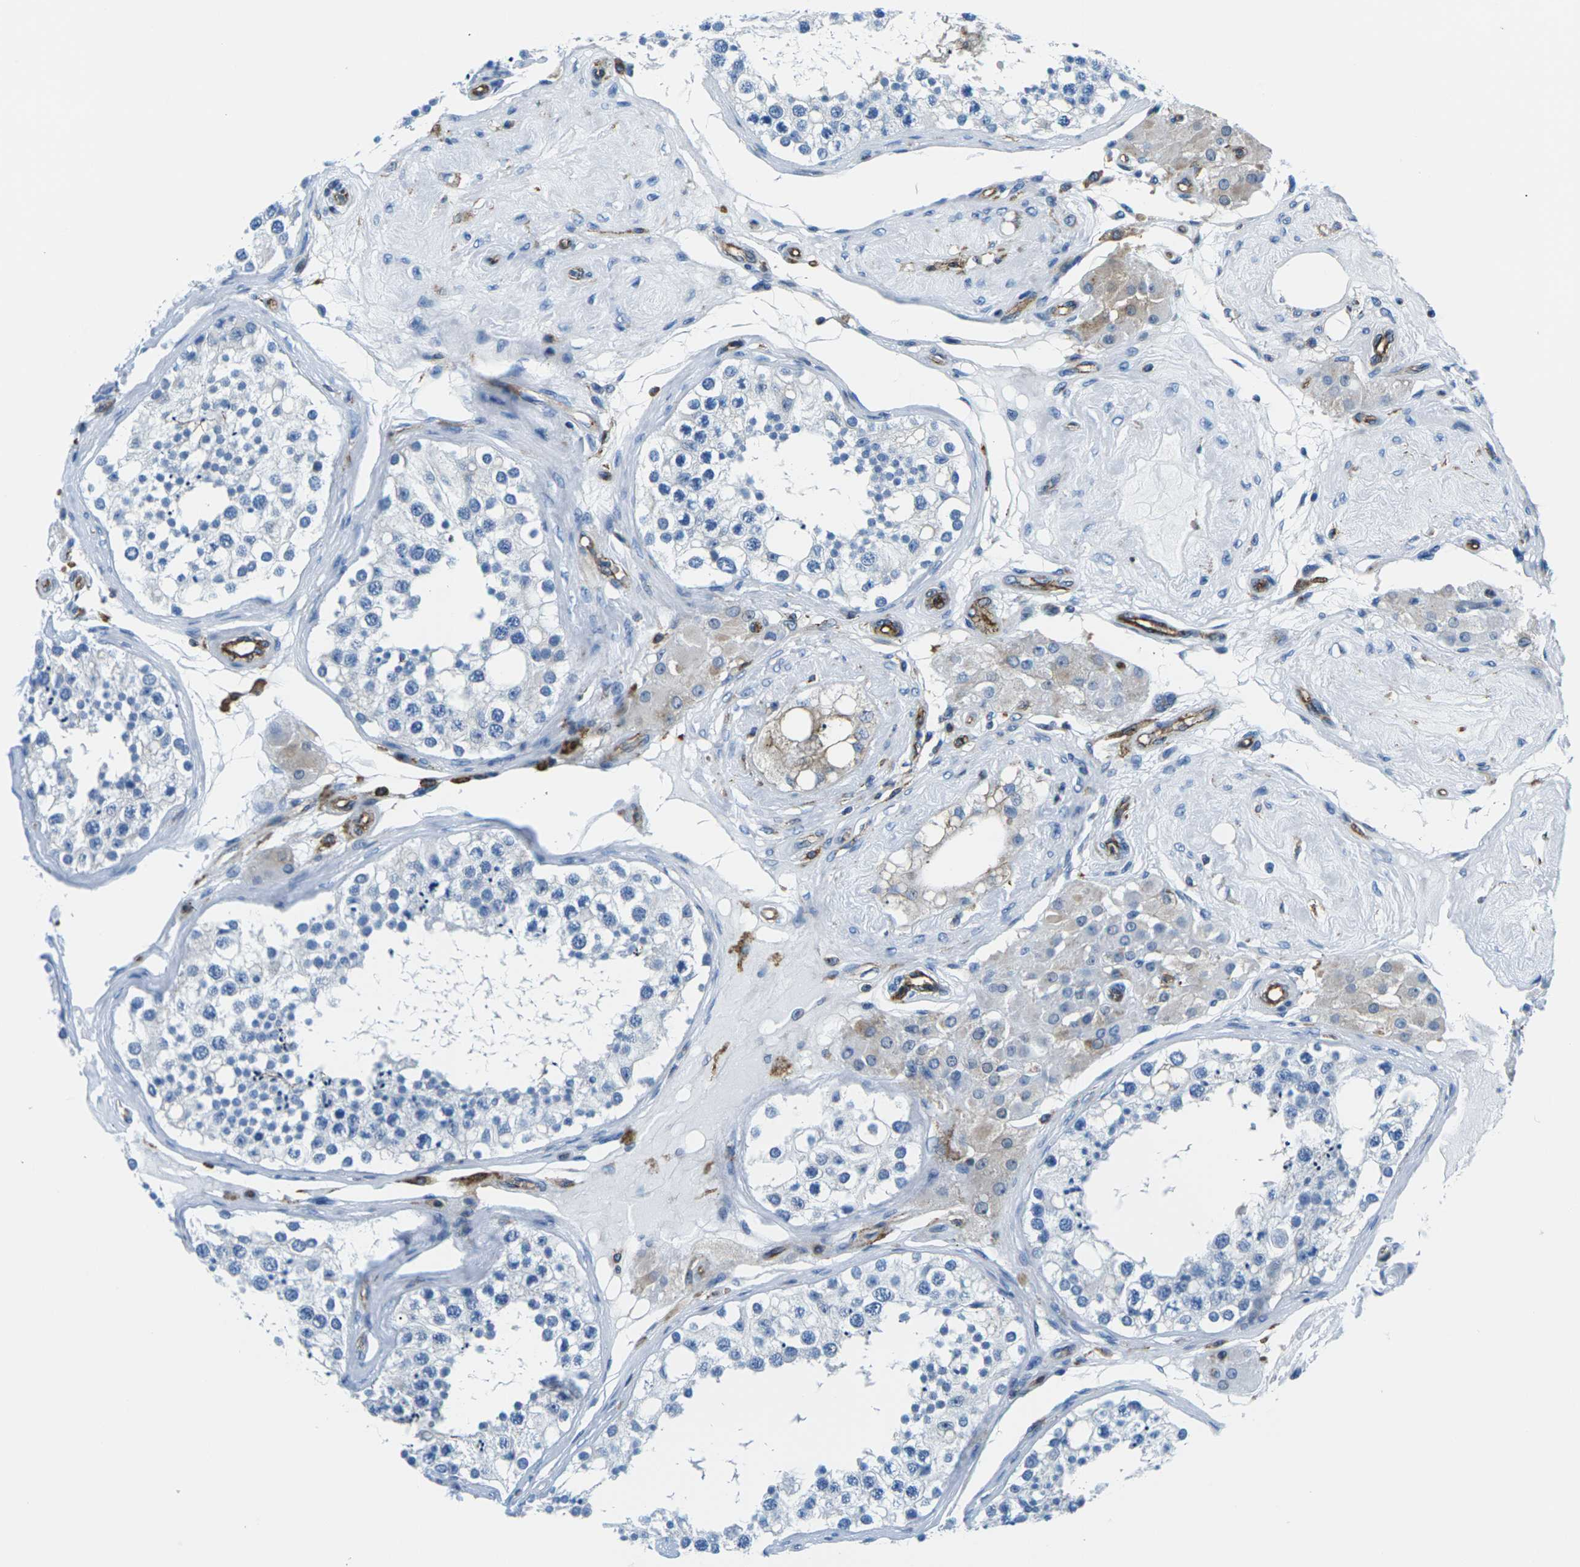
{"staining": {"intensity": "negative", "quantity": "none", "location": "none"}, "tissue": "testis", "cell_type": "Cells in seminiferous ducts", "image_type": "normal", "snomed": [{"axis": "morphology", "description": "Normal tissue, NOS"}, {"axis": "topography", "description": "Testis"}], "caption": "Immunohistochemical staining of unremarkable testis exhibits no significant staining in cells in seminiferous ducts.", "gene": "SOCS4", "patient": {"sex": "male", "age": 68}}